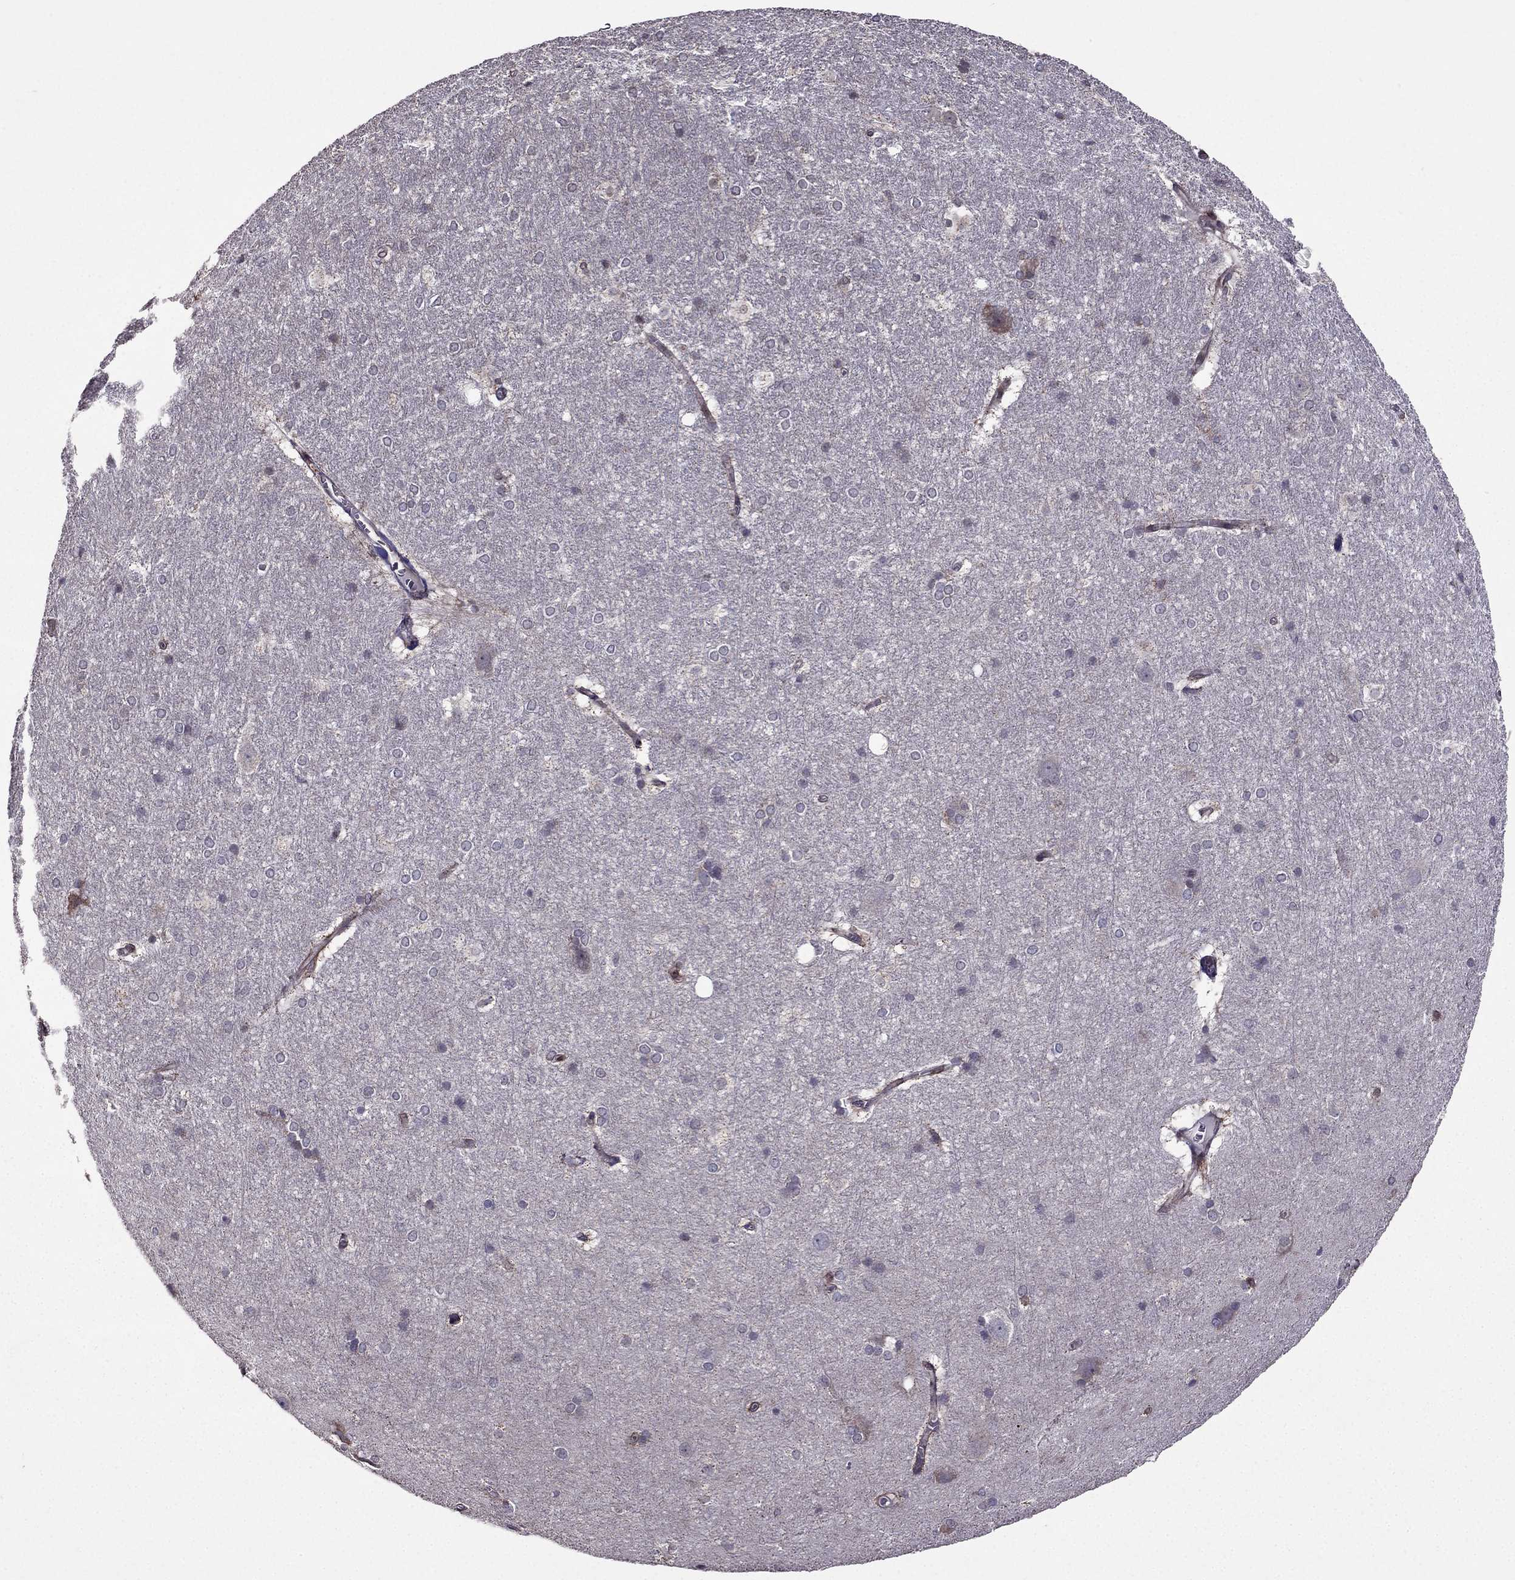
{"staining": {"intensity": "negative", "quantity": "none", "location": "none"}, "tissue": "hippocampus", "cell_type": "Glial cells", "image_type": "normal", "snomed": [{"axis": "morphology", "description": "Normal tissue, NOS"}, {"axis": "topography", "description": "Cerebral cortex"}, {"axis": "topography", "description": "Hippocampus"}], "caption": "Hippocampus was stained to show a protein in brown. There is no significant positivity in glial cells. (Brightfield microscopy of DAB (3,3'-diaminobenzidine) immunohistochemistry at high magnification).", "gene": "IKBIP", "patient": {"sex": "female", "age": 19}}